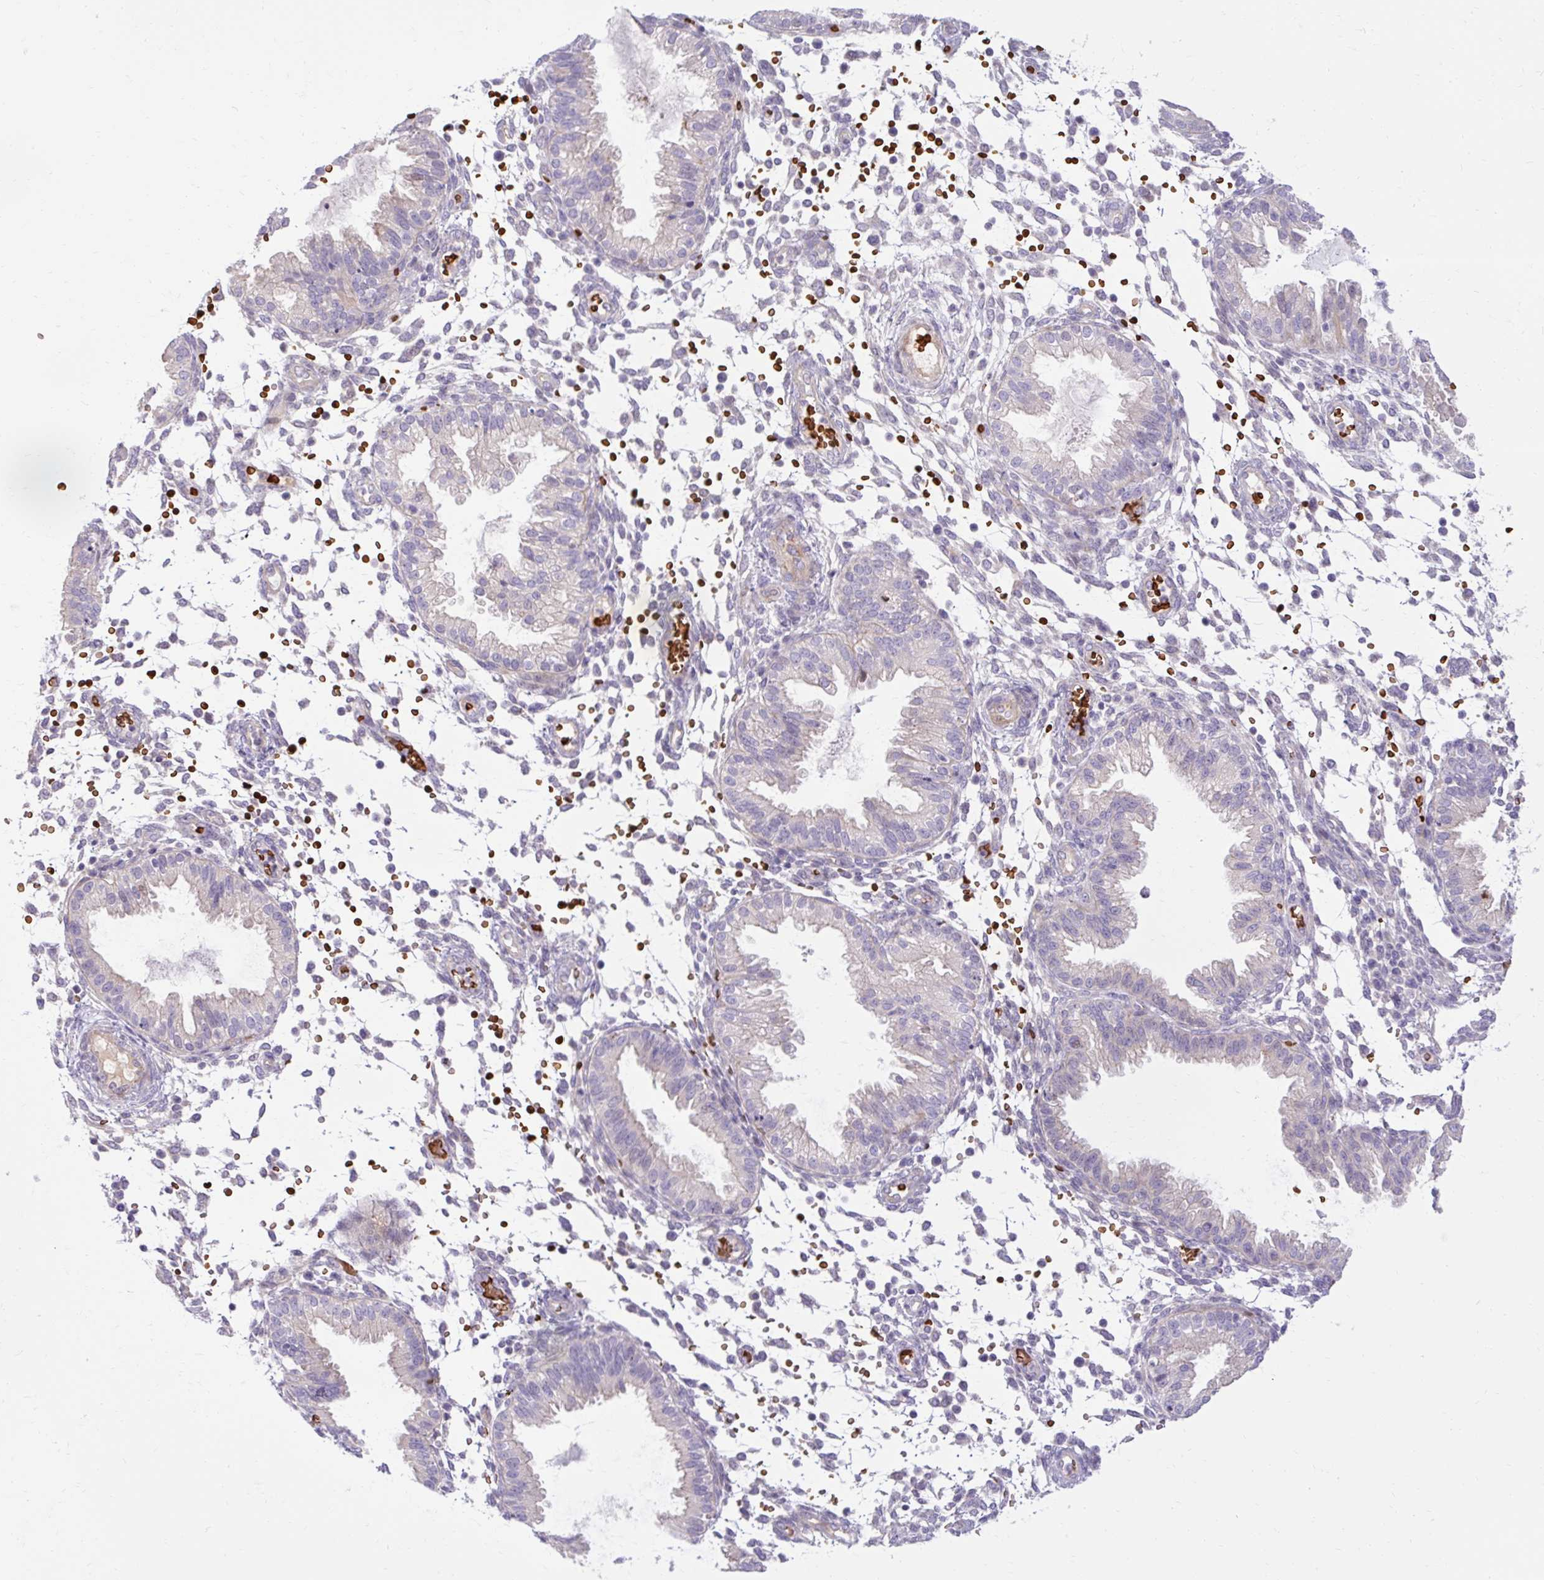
{"staining": {"intensity": "negative", "quantity": "none", "location": "none"}, "tissue": "endometrium", "cell_type": "Cells in endometrial stroma", "image_type": "normal", "snomed": [{"axis": "morphology", "description": "Normal tissue, NOS"}, {"axis": "topography", "description": "Endometrium"}], "caption": "This is an IHC micrograph of benign endometrium. There is no positivity in cells in endometrial stroma.", "gene": "USHBP1", "patient": {"sex": "female", "age": 33}}